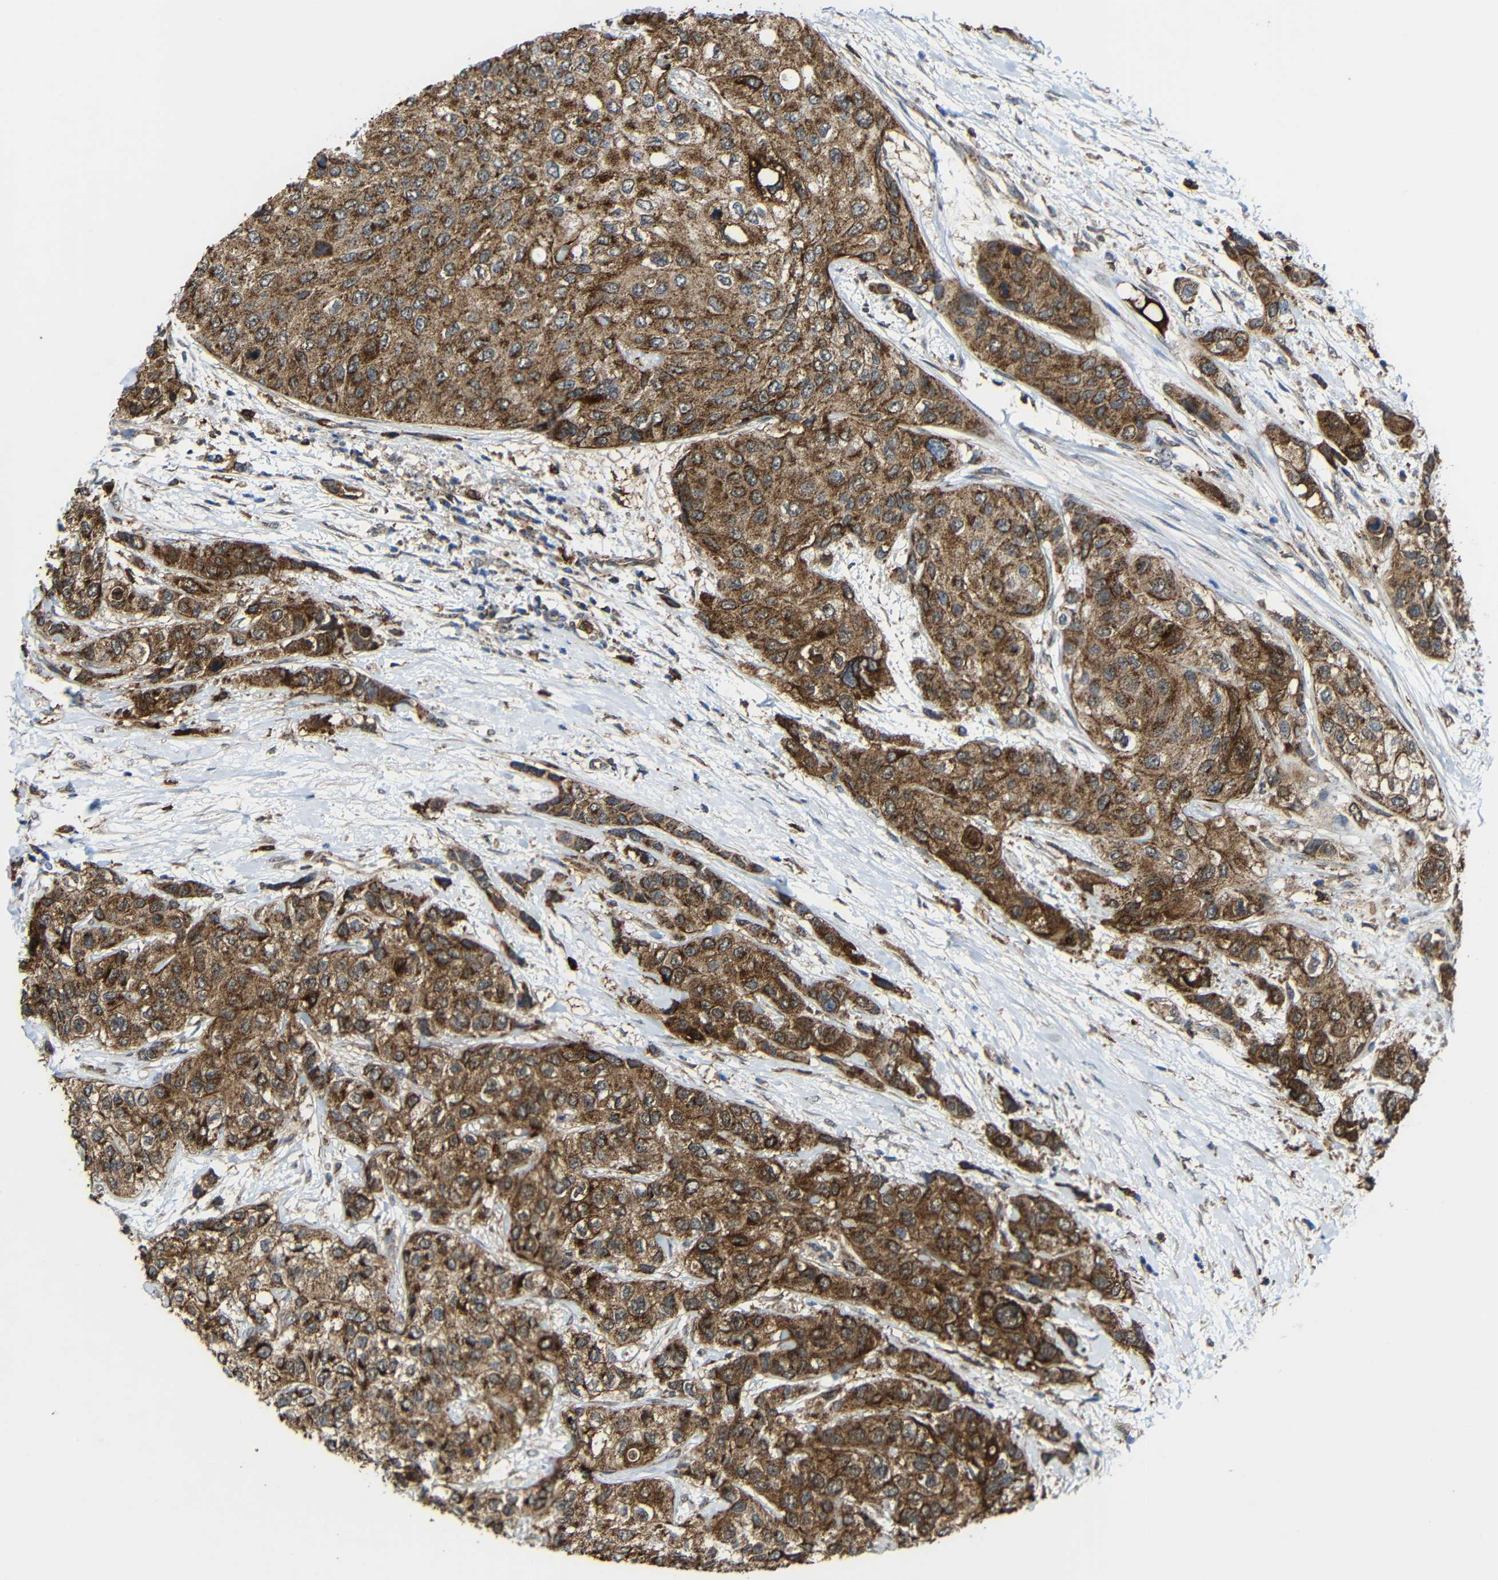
{"staining": {"intensity": "moderate", "quantity": ">75%", "location": "cytoplasmic/membranous"}, "tissue": "urothelial cancer", "cell_type": "Tumor cells", "image_type": "cancer", "snomed": [{"axis": "morphology", "description": "Urothelial carcinoma, High grade"}, {"axis": "topography", "description": "Urinary bladder"}], "caption": "Urothelial cancer stained with DAB (3,3'-diaminobenzidine) immunohistochemistry reveals medium levels of moderate cytoplasmic/membranous expression in about >75% of tumor cells.", "gene": "C1GALT1", "patient": {"sex": "female", "age": 56}}